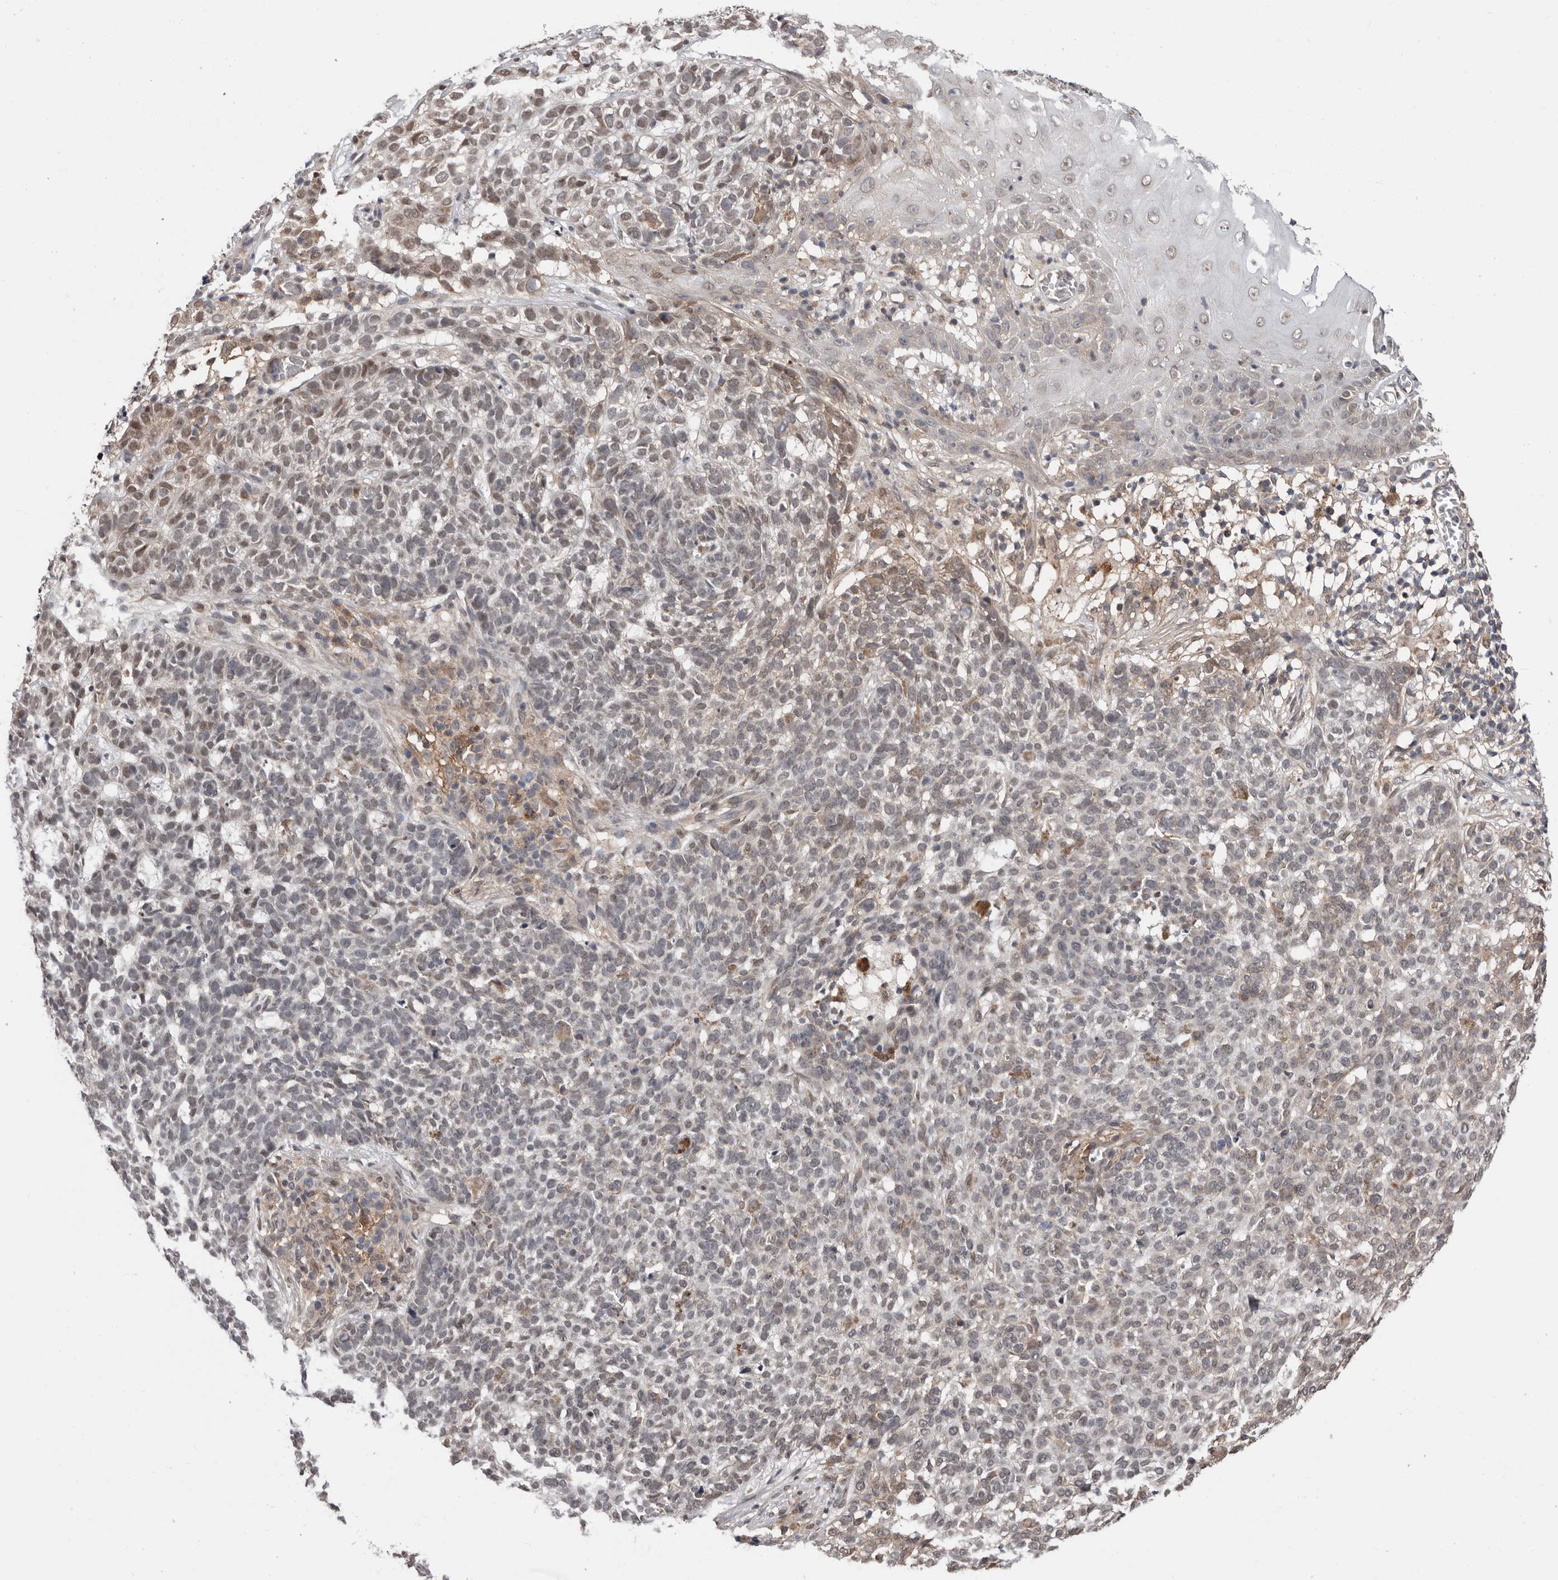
{"staining": {"intensity": "weak", "quantity": "<25%", "location": "cytoplasmic/membranous,nuclear"}, "tissue": "skin cancer", "cell_type": "Tumor cells", "image_type": "cancer", "snomed": [{"axis": "morphology", "description": "Basal cell carcinoma"}, {"axis": "topography", "description": "Skin"}], "caption": "DAB immunohistochemical staining of basal cell carcinoma (skin) reveals no significant expression in tumor cells.", "gene": "MOGAT2", "patient": {"sex": "male", "age": 85}}